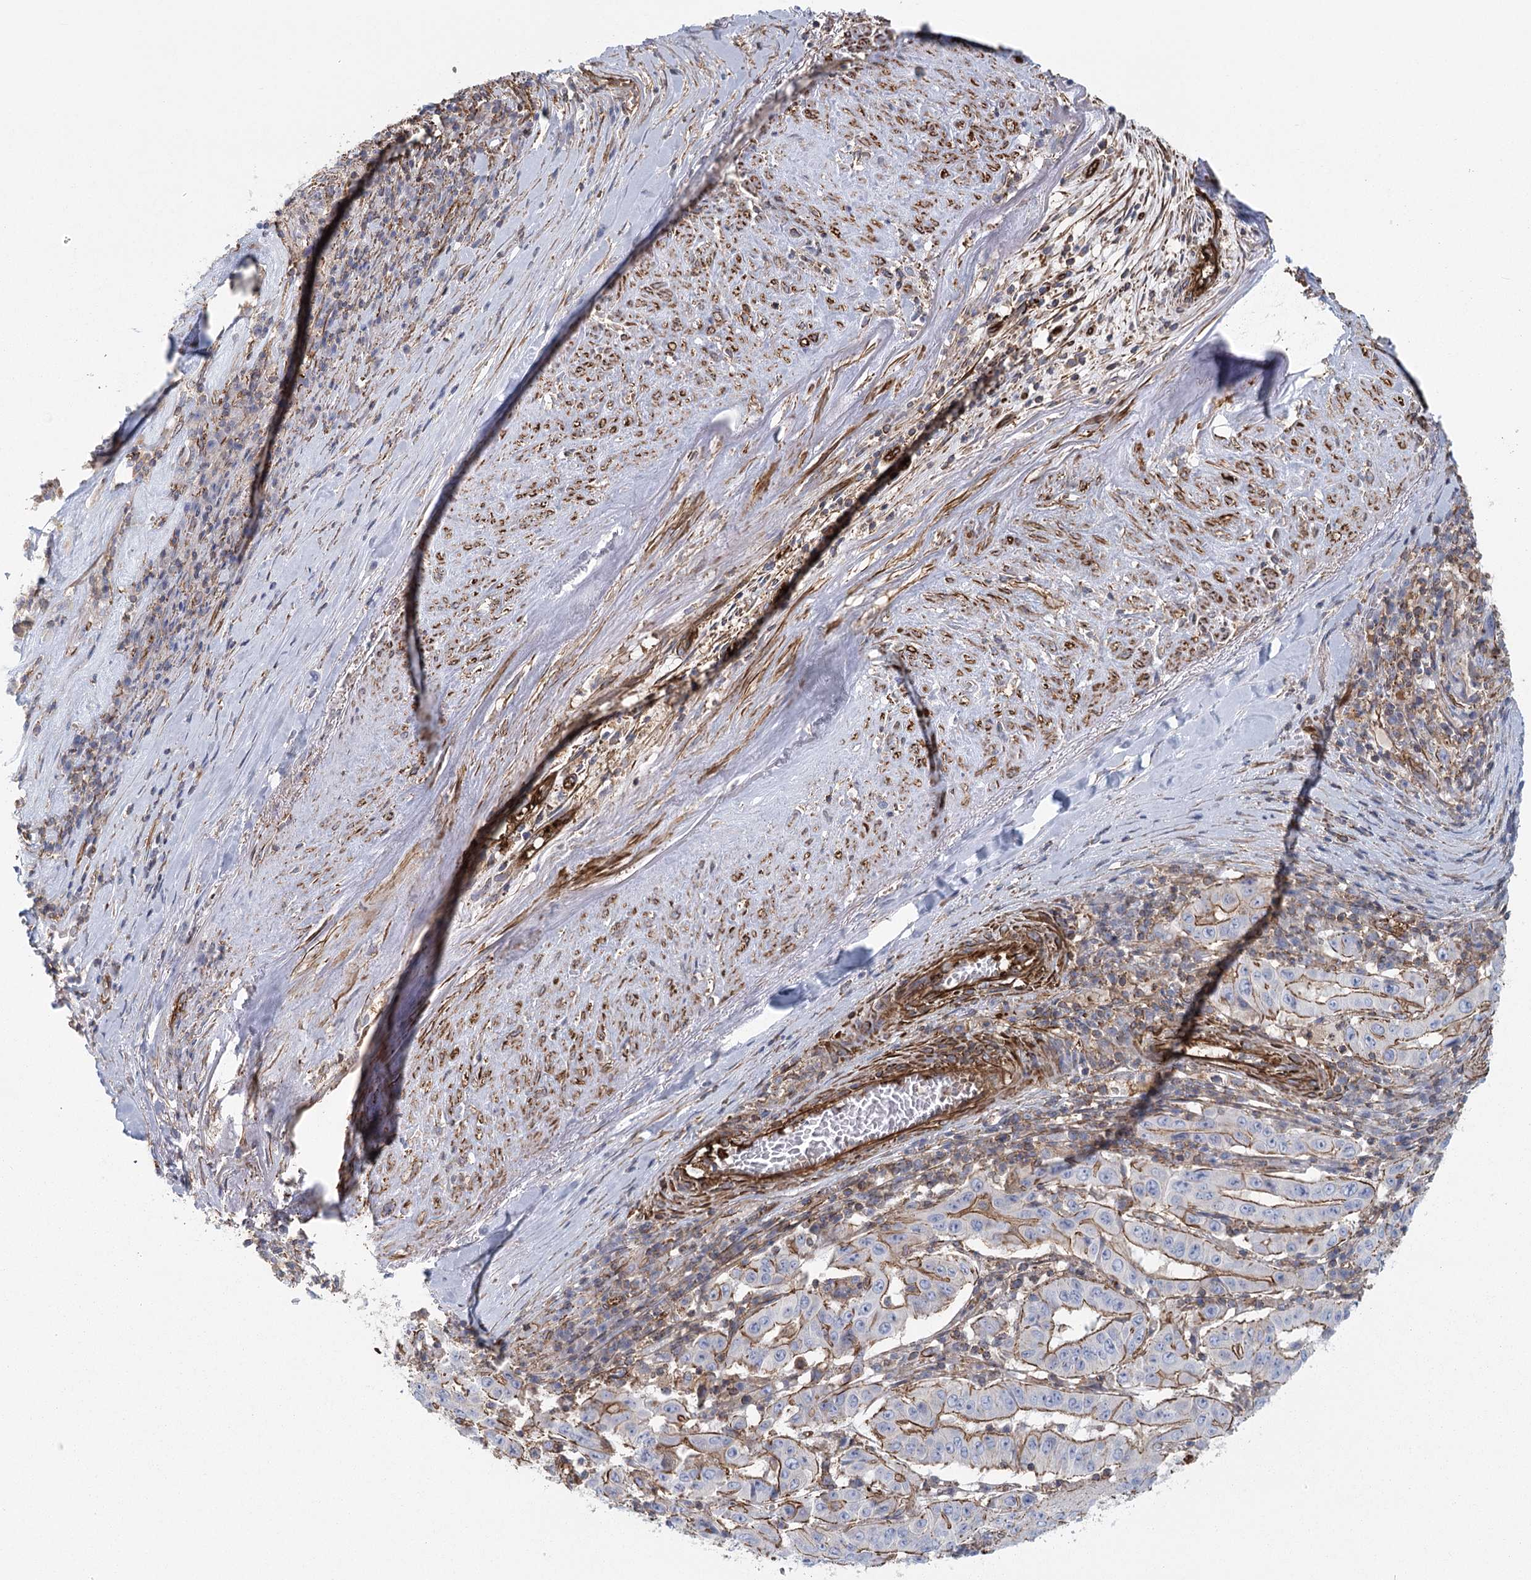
{"staining": {"intensity": "moderate", "quantity": ">75%", "location": "cytoplasmic/membranous"}, "tissue": "pancreatic cancer", "cell_type": "Tumor cells", "image_type": "cancer", "snomed": [{"axis": "morphology", "description": "Adenocarcinoma, NOS"}, {"axis": "topography", "description": "Pancreas"}], "caption": "Approximately >75% of tumor cells in human pancreatic adenocarcinoma demonstrate moderate cytoplasmic/membranous protein expression as visualized by brown immunohistochemical staining.", "gene": "IFT46", "patient": {"sex": "male", "age": 63}}